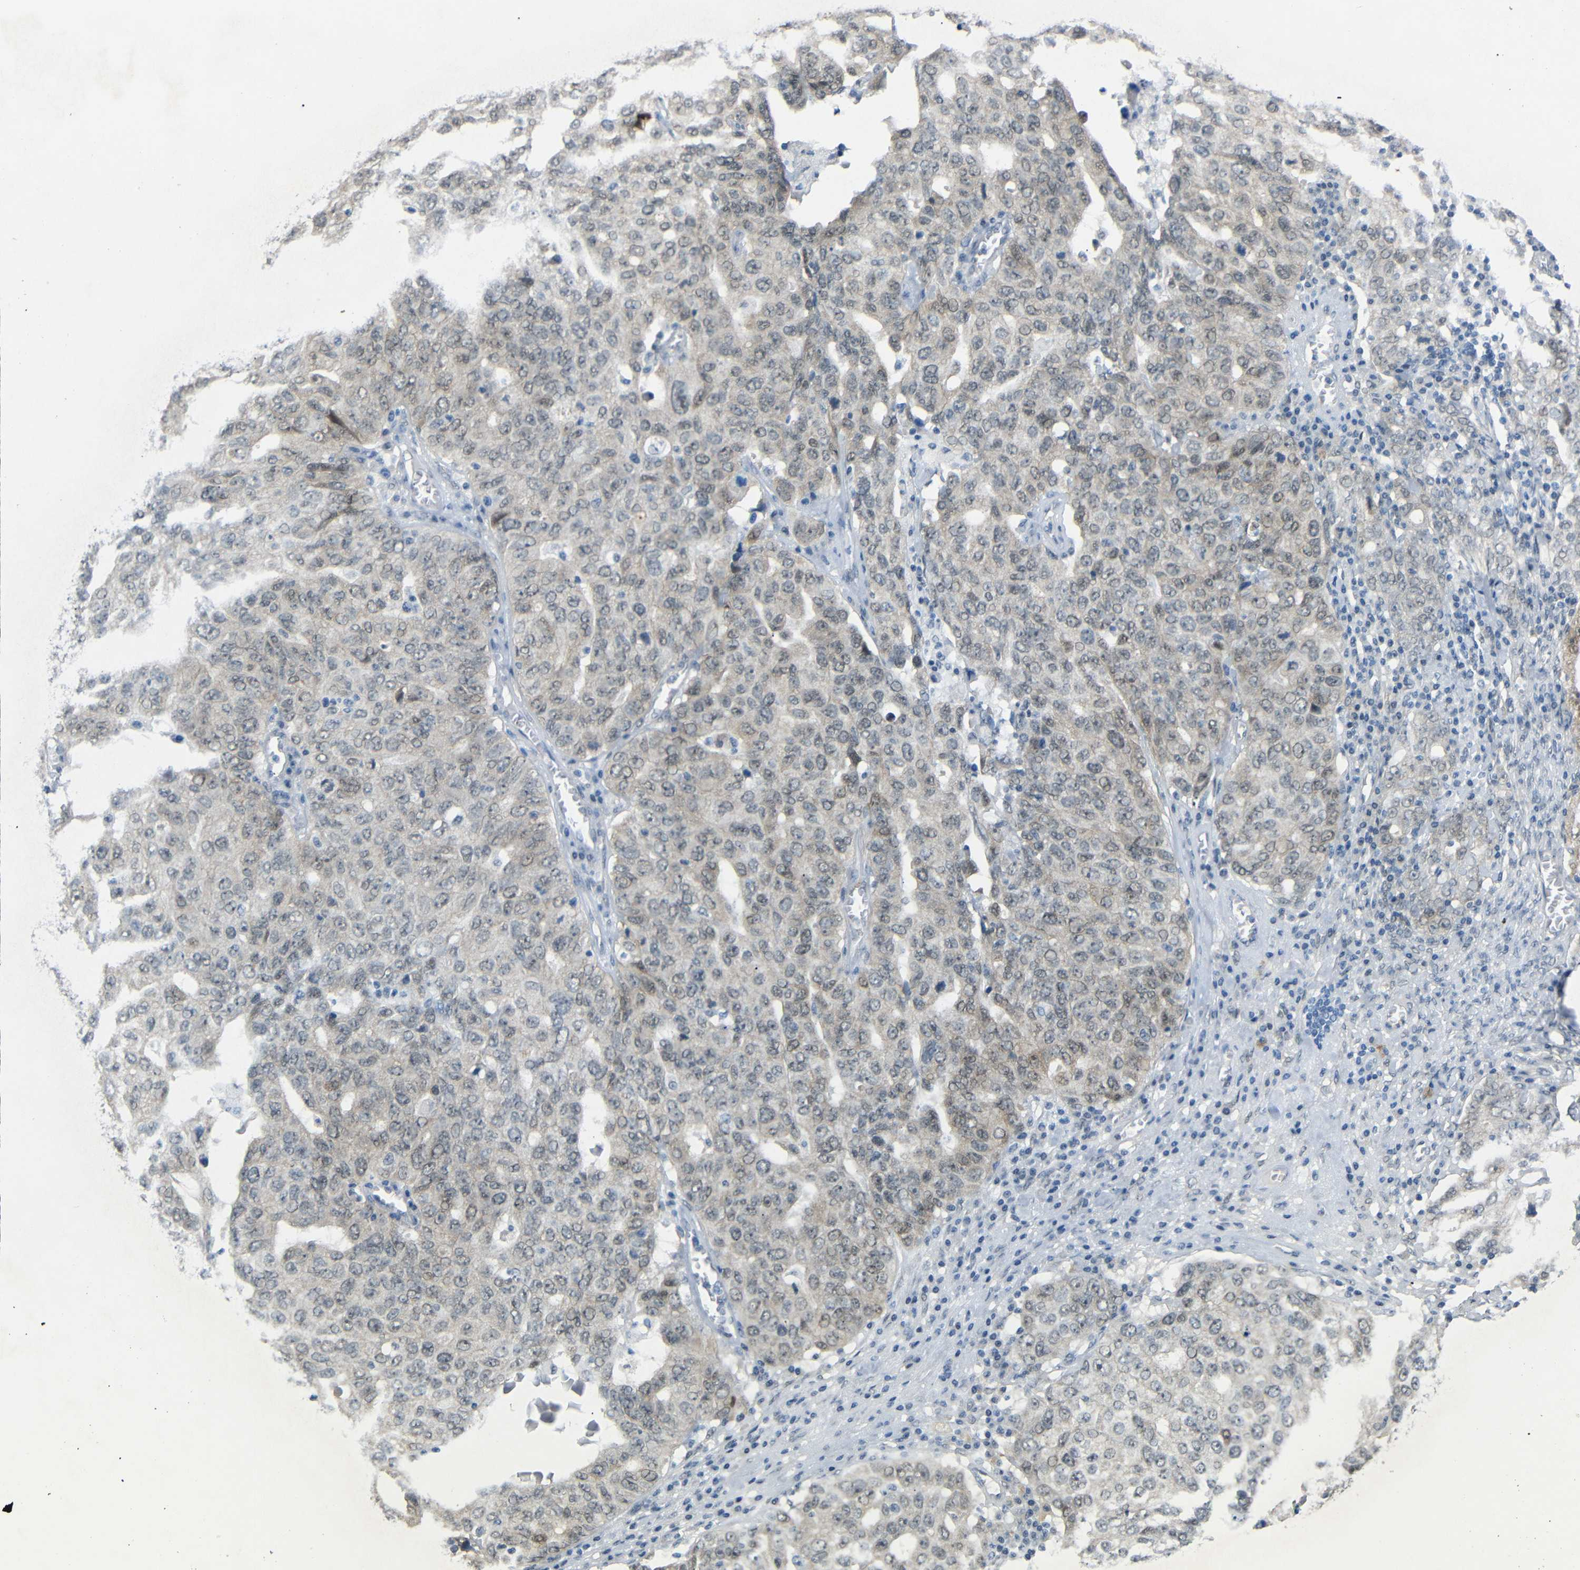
{"staining": {"intensity": "weak", "quantity": "<25%", "location": "nuclear"}, "tissue": "ovarian cancer", "cell_type": "Tumor cells", "image_type": "cancer", "snomed": [{"axis": "morphology", "description": "Carcinoma, endometroid"}, {"axis": "topography", "description": "Ovary"}], "caption": "Micrograph shows no significant protein expression in tumor cells of endometroid carcinoma (ovarian). (Immunohistochemistry, brightfield microscopy, high magnification).", "gene": "GPR158", "patient": {"sex": "female", "age": 62}}